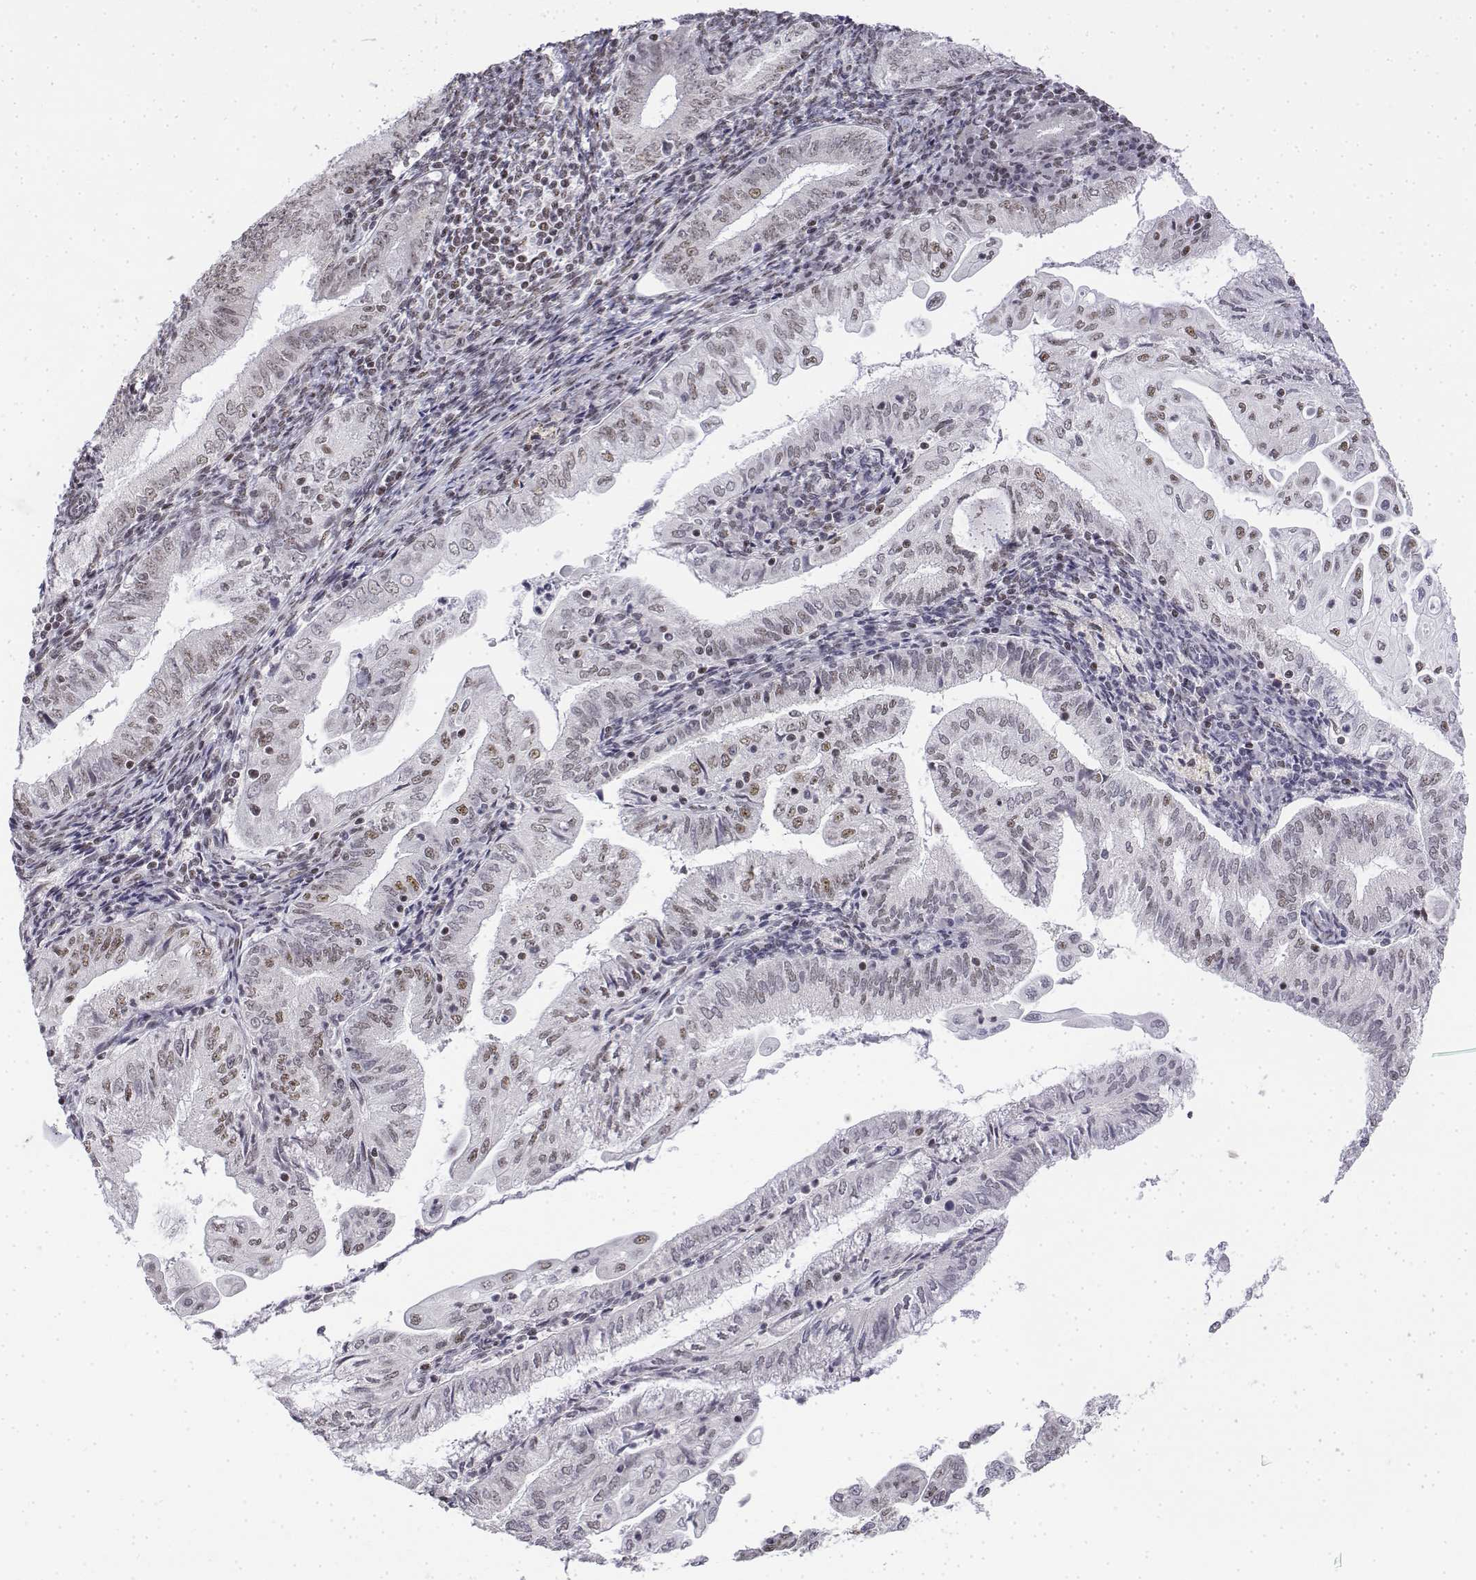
{"staining": {"intensity": "weak", "quantity": "25%-75%", "location": "nuclear"}, "tissue": "endometrial cancer", "cell_type": "Tumor cells", "image_type": "cancer", "snomed": [{"axis": "morphology", "description": "Adenocarcinoma, NOS"}, {"axis": "topography", "description": "Endometrium"}], "caption": "Immunohistochemical staining of human endometrial cancer (adenocarcinoma) exhibits weak nuclear protein positivity in about 25%-75% of tumor cells.", "gene": "SETD1A", "patient": {"sex": "female", "age": 55}}